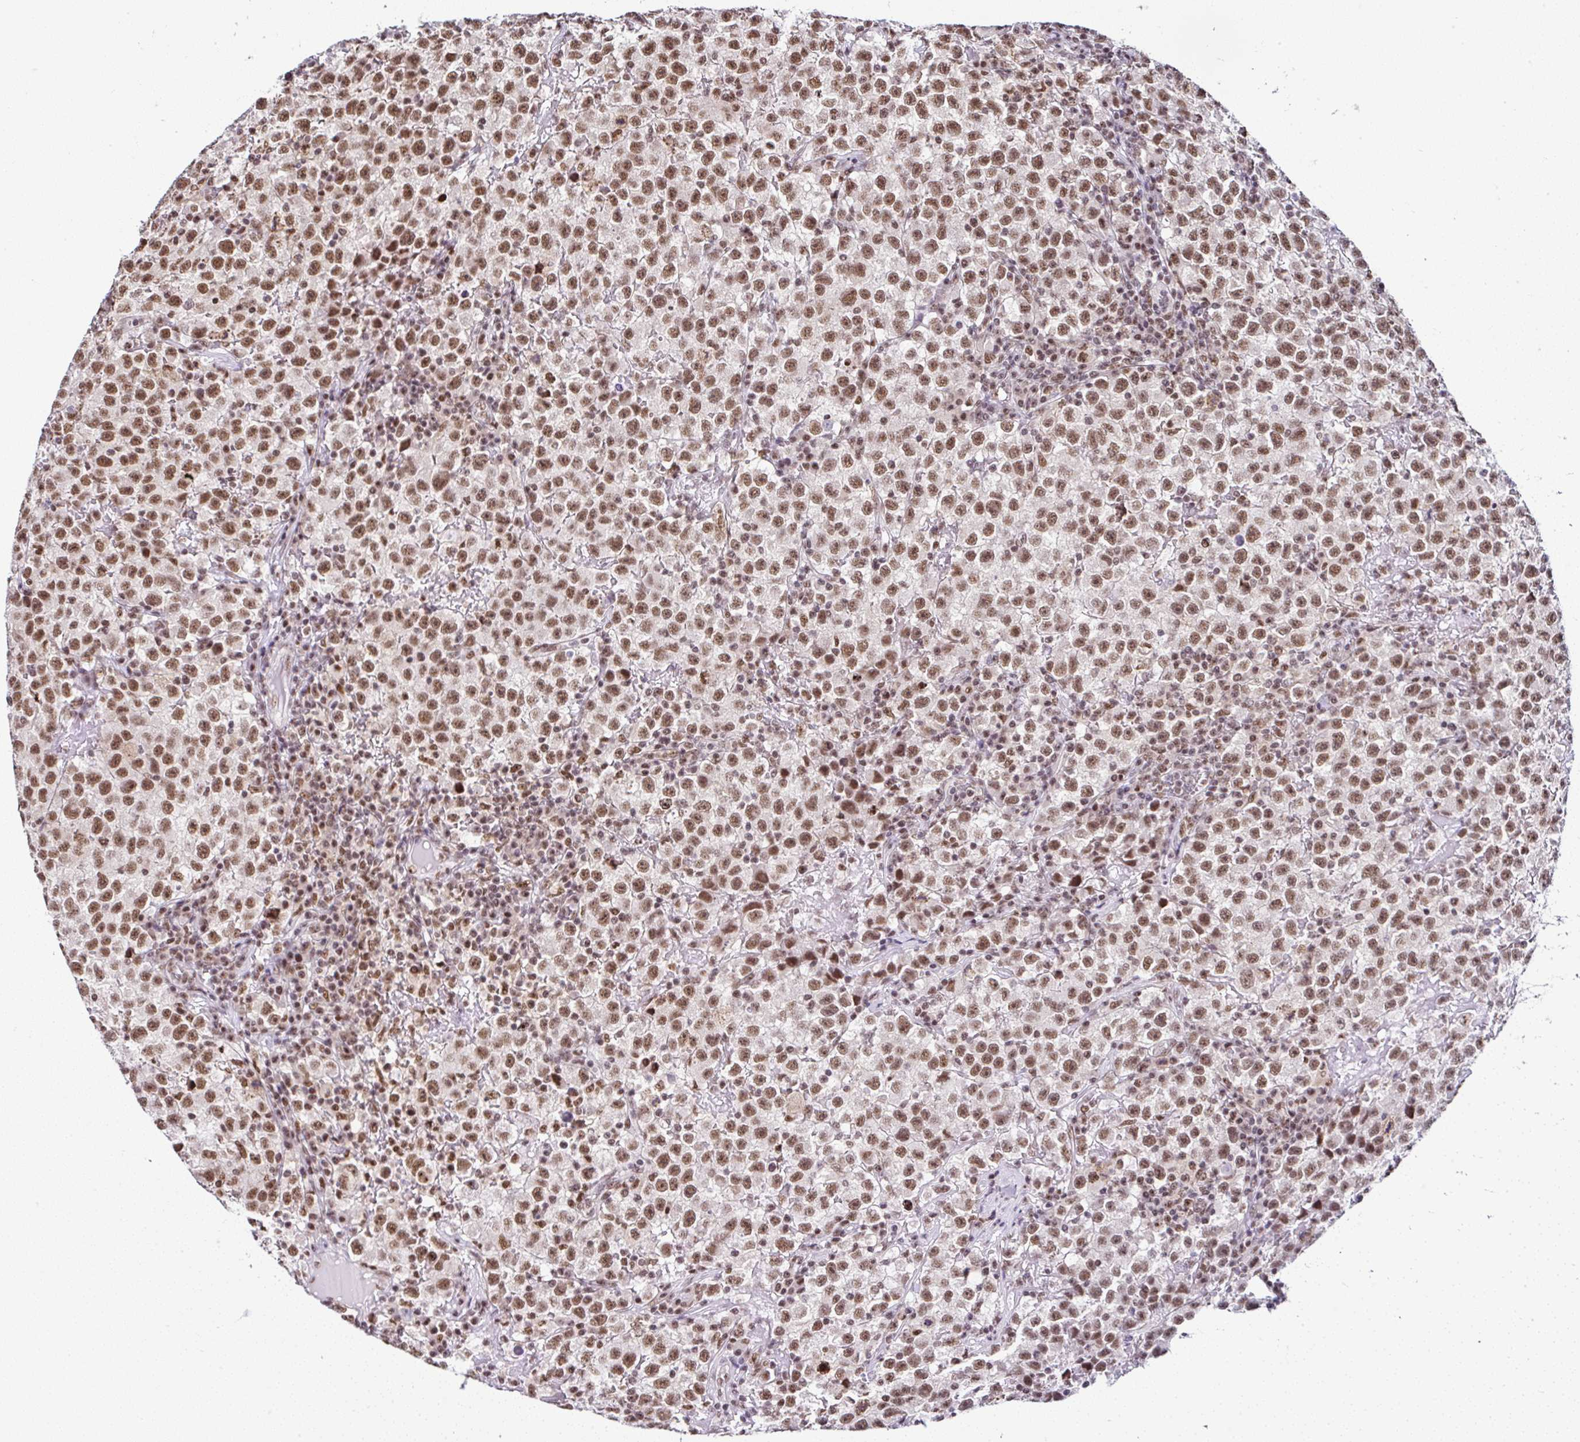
{"staining": {"intensity": "moderate", "quantity": ">75%", "location": "nuclear"}, "tissue": "testis cancer", "cell_type": "Tumor cells", "image_type": "cancer", "snomed": [{"axis": "morphology", "description": "Seminoma, NOS"}, {"axis": "topography", "description": "Testis"}], "caption": "IHC of human testis cancer exhibits medium levels of moderate nuclear staining in approximately >75% of tumor cells.", "gene": "PTPN2", "patient": {"sex": "male", "age": 22}}